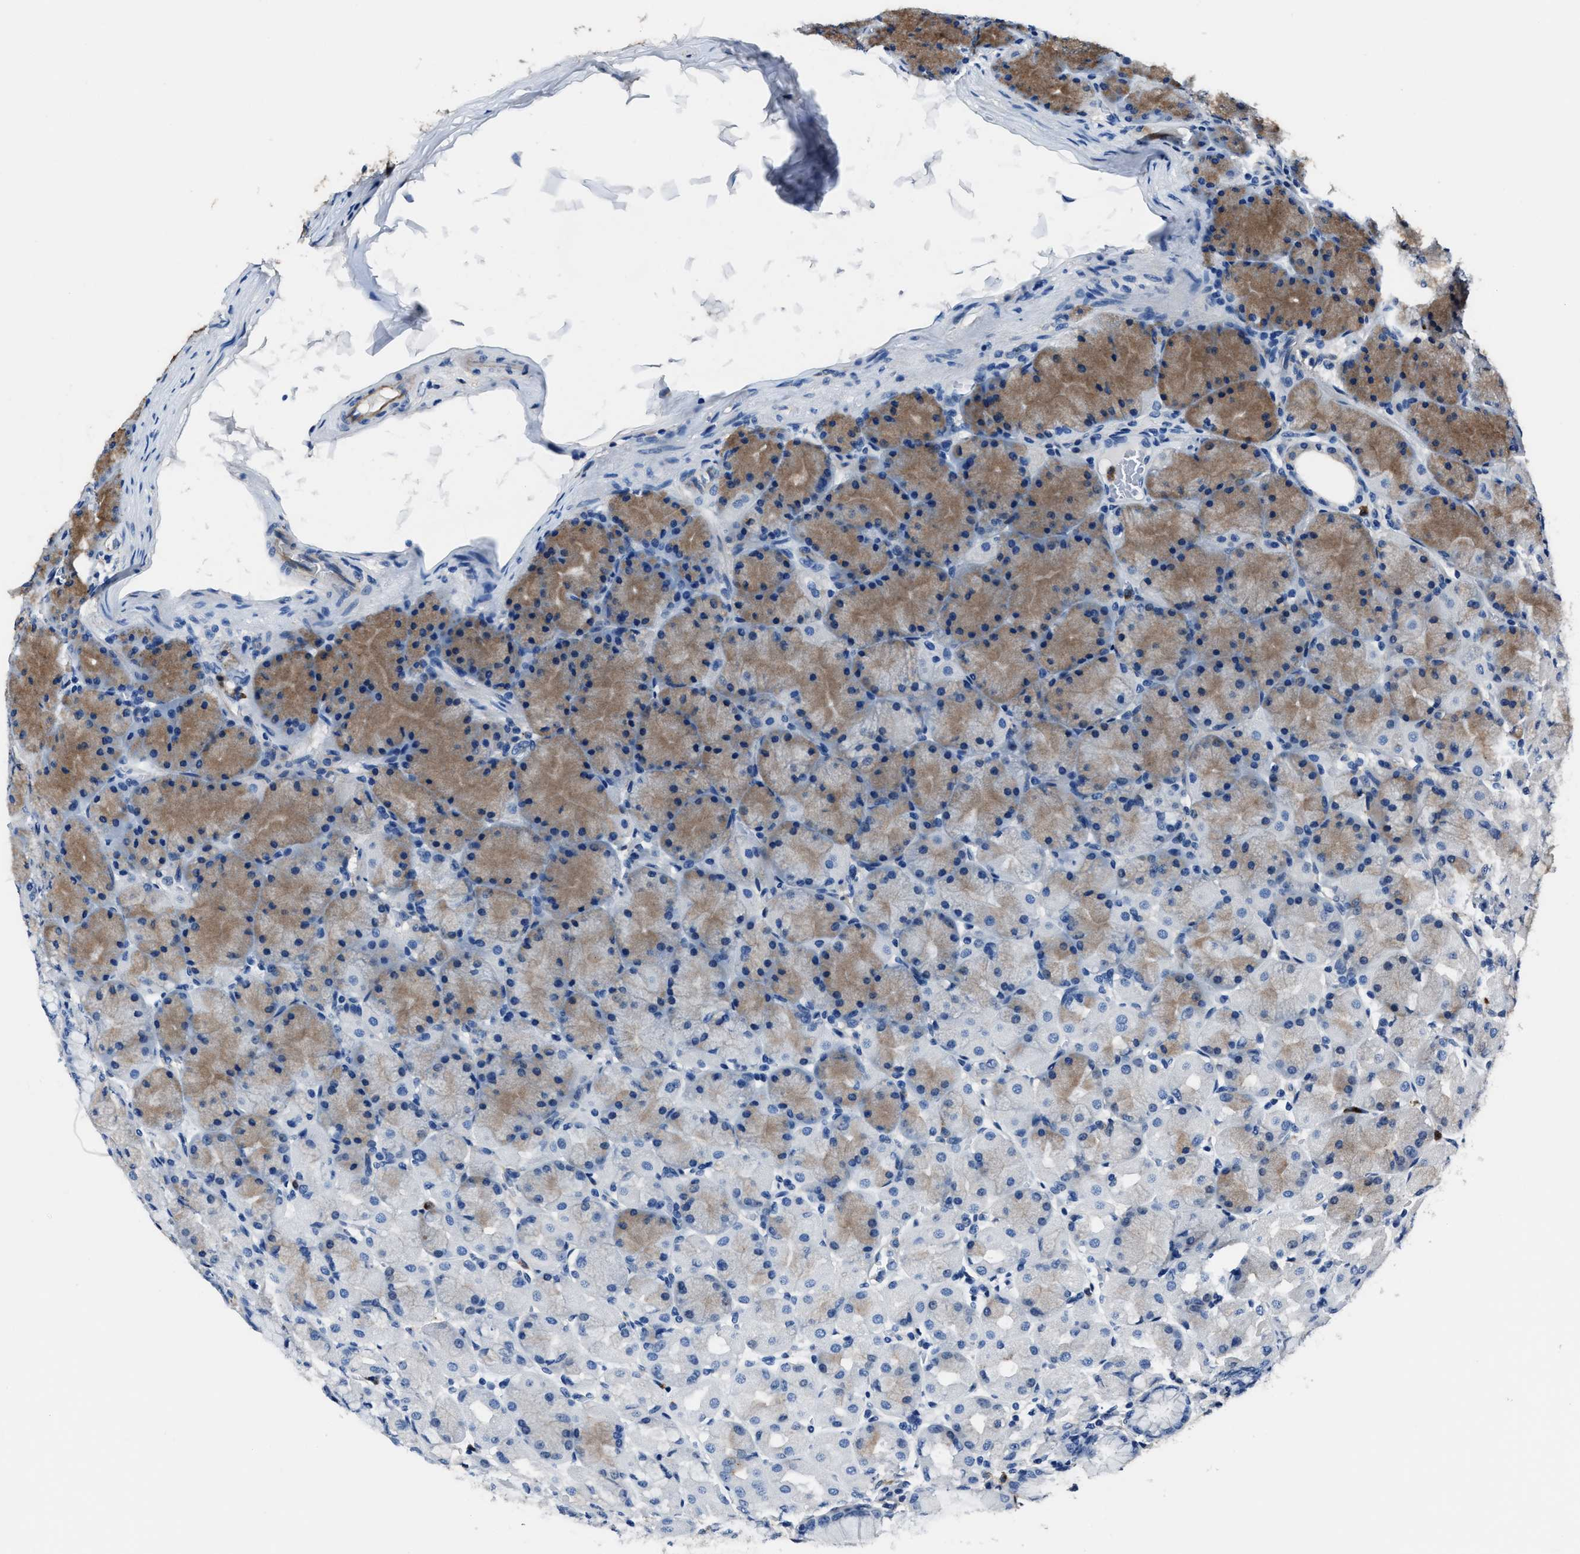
{"staining": {"intensity": "moderate", "quantity": "<25%", "location": "cytoplasmic/membranous"}, "tissue": "stomach", "cell_type": "Glandular cells", "image_type": "normal", "snomed": [{"axis": "morphology", "description": "Normal tissue, NOS"}, {"axis": "topography", "description": "Stomach, upper"}], "caption": "An immunohistochemistry (IHC) photomicrograph of normal tissue is shown. Protein staining in brown shows moderate cytoplasmic/membranous positivity in stomach within glandular cells.", "gene": "FGL2", "patient": {"sex": "female", "age": 56}}